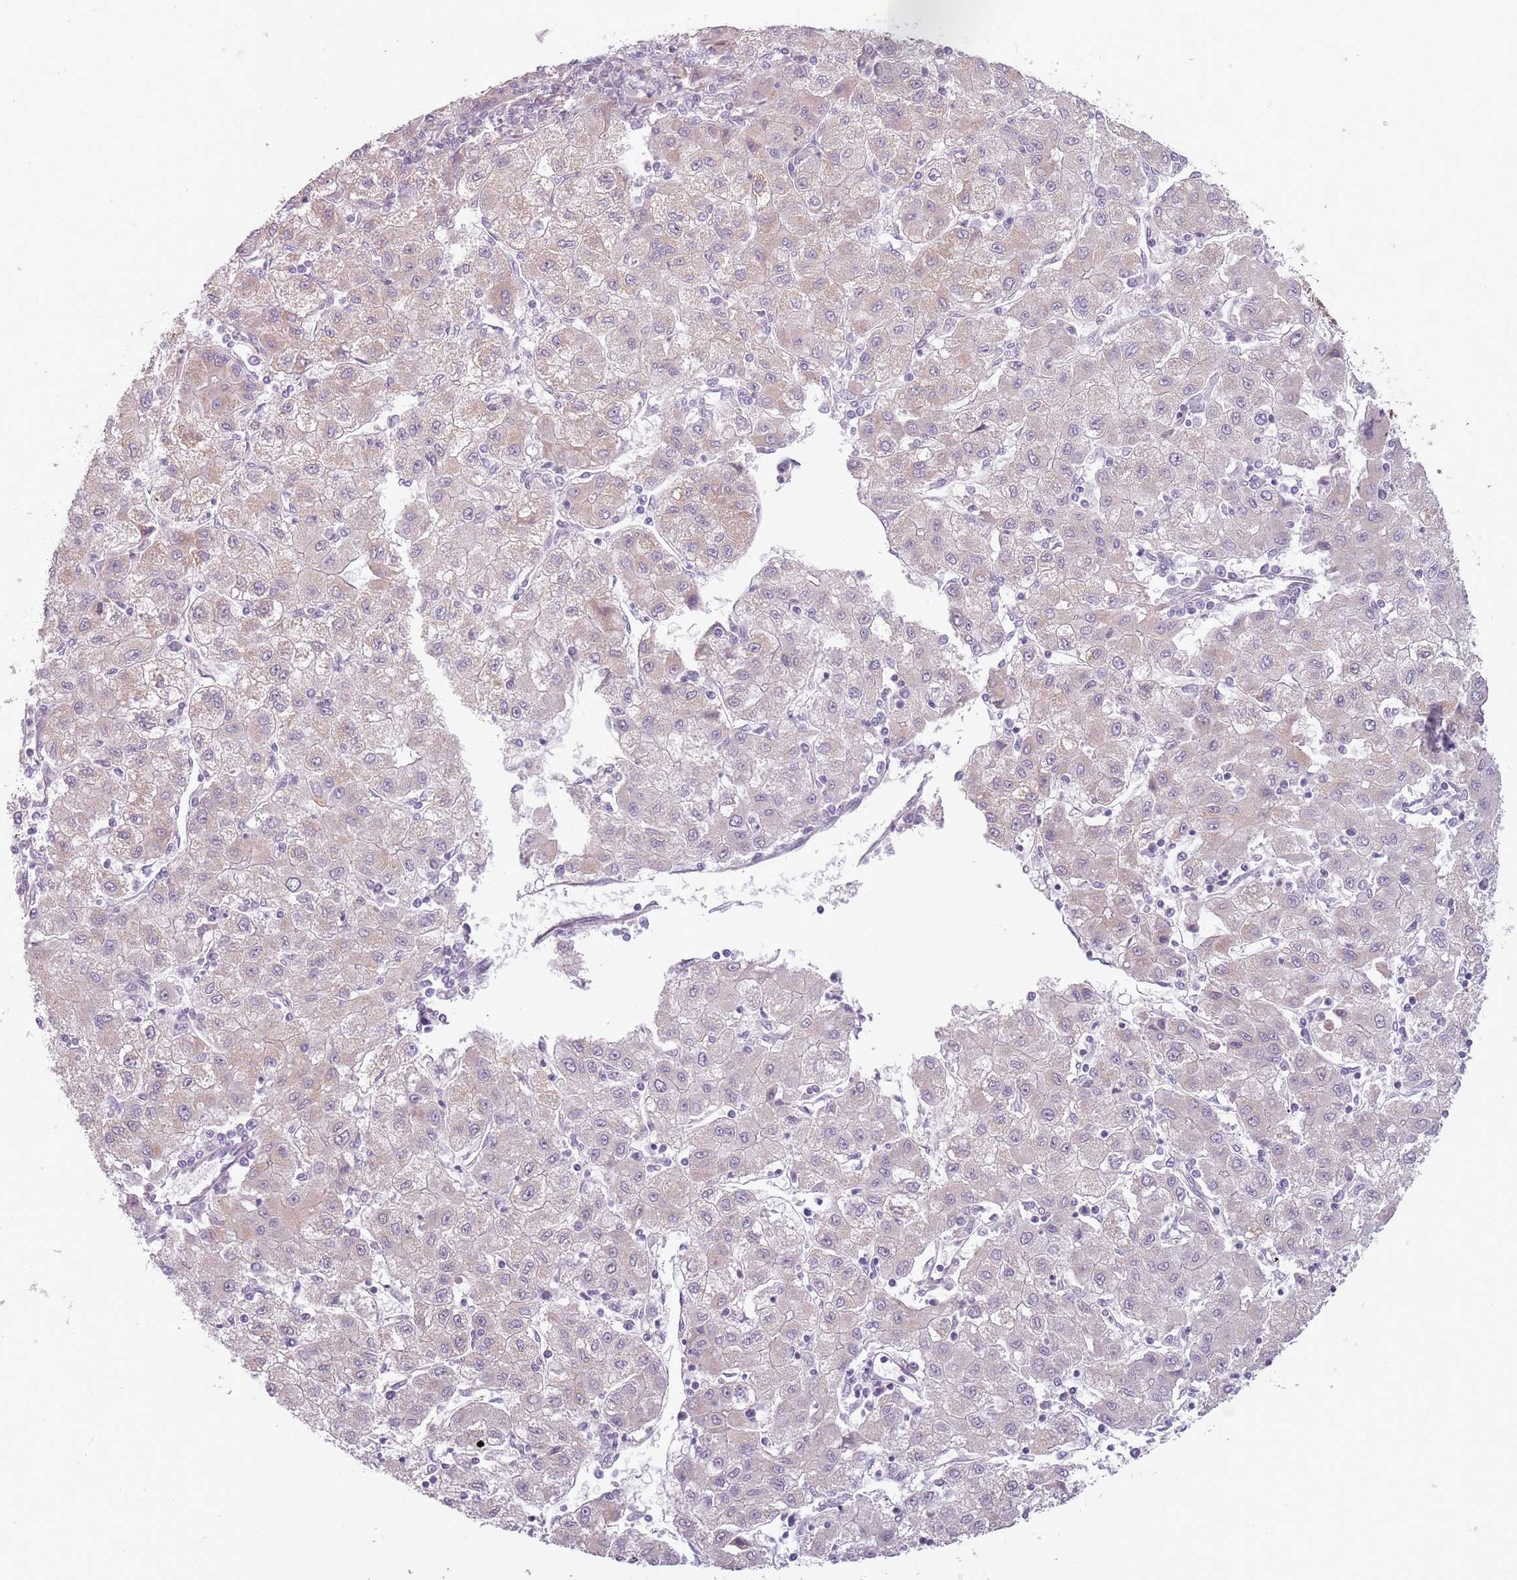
{"staining": {"intensity": "weak", "quantity": "<25%", "location": "cytoplasmic/membranous"}, "tissue": "liver cancer", "cell_type": "Tumor cells", "image_type": "cancer", "snomed": [{"axis": "morphology", "description": "Carcinoma, Hepatocellular, NOS"}, {"axis": "topography", "description": "Liver"}], "caption": "DAB (3,3'-diaminobenzidine) immunohistochemical staining of hepatocellular carcinoma (liver) exhibits no significant staining in tumor cells.", "gene": "TLCD2", "patient": {"sex": "male", "age": 72}}